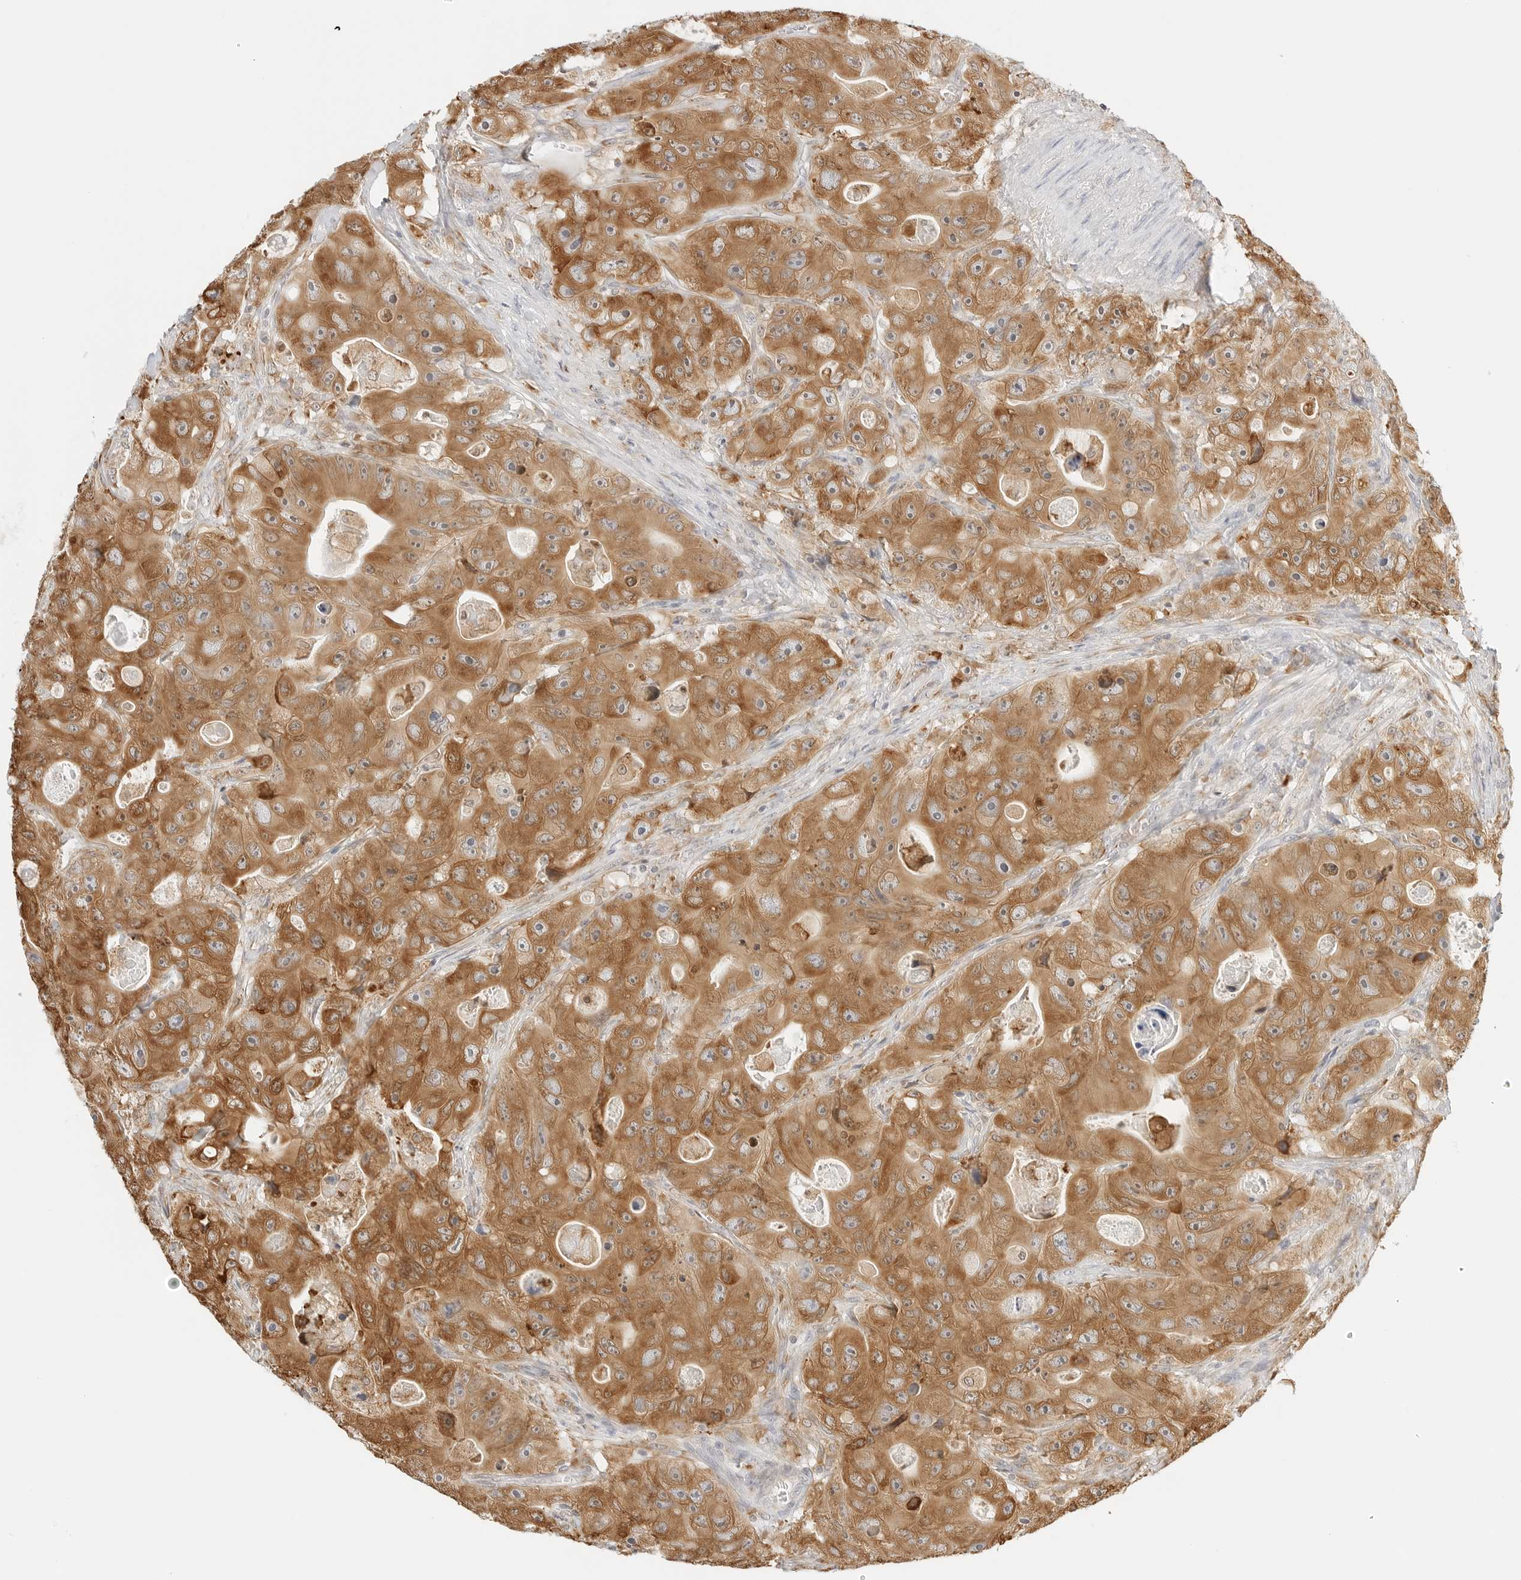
{"staining": {"intensity": "moderate", "quantity": ">75%", "location": "cytoplasmic/membranous"}, "tissue": "colorectal cancer", "cell_type": "Tumor cells", "image_type": "cancer", "snomed": [{"axis": "morphology", "description": "Adenocarcinoma, NOS"}, {"axis": "topography", "description": "Colon"}], "caption": "Protein expression analysis of colorectal cancer displays moderate cytoplasmic/membranous positivity in approximately >75% of tumor cells. The staining was performed using DAB to visualize the protein expression in brown, while the nuclei were stained in blue with hematoxylin (Magnification: 20x).", "gene": "THEM4", "patient": {"sex": "female", "age": 46}}